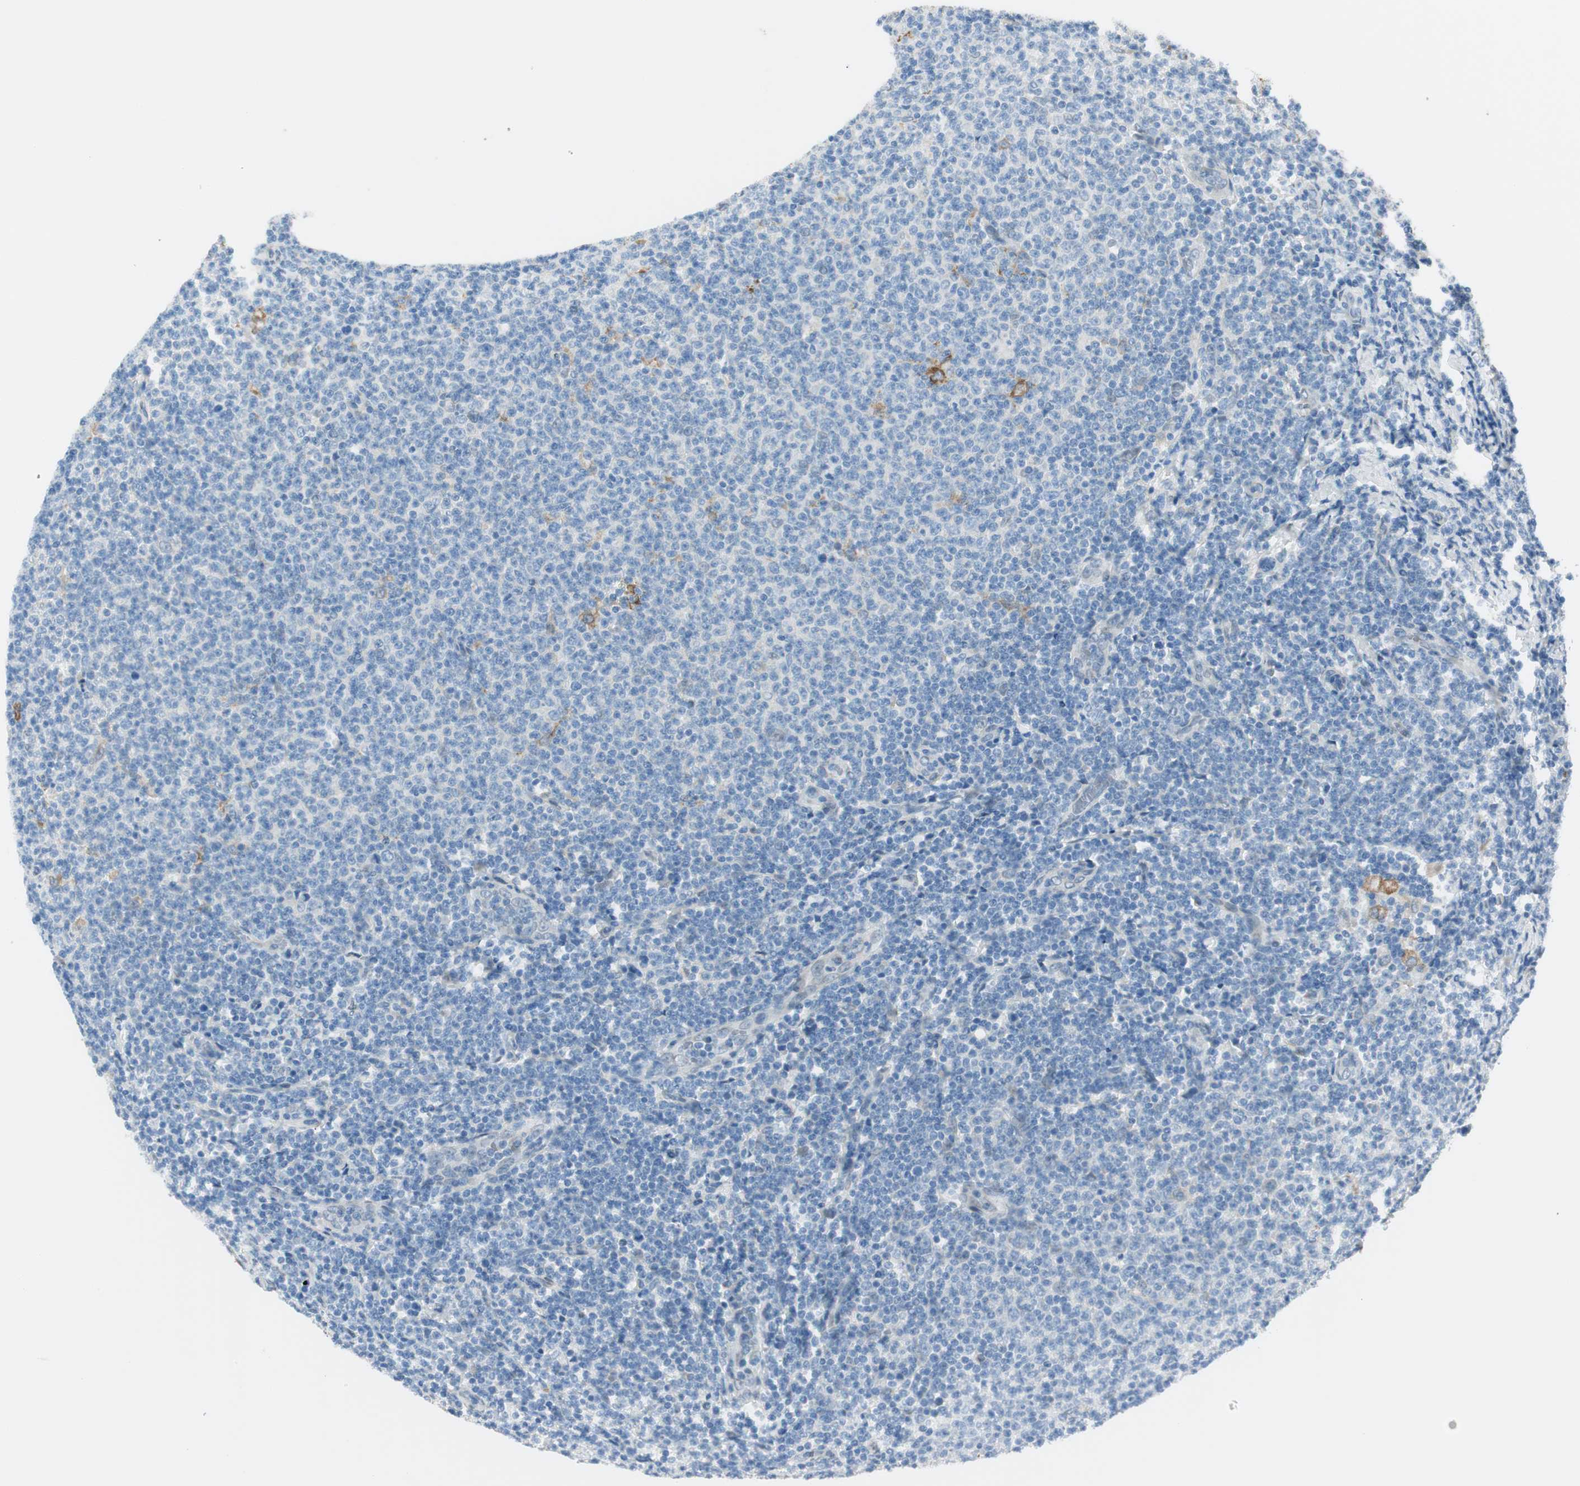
{"staining": {"intensity": "negative", "quantity": "none", "location": "none"}, "tissue": "lymphoma", "cell_type": "Tumor cells", "image_type": "cancer", "snomed": [{"axis": "morphology", "description": "Malignant lymphoma, non-Hodgkin's type, Low grade"}, {"axis": "topography", "description": "Lymph node"}], "caption": "Low-grade malignant lymphoma, non-Hodgkin's type was stained to show a protein in brown. There is no significant positivity in tumor cells.", "gene": "TMEM260", "patient": {"sex": "male", "age": 66}}